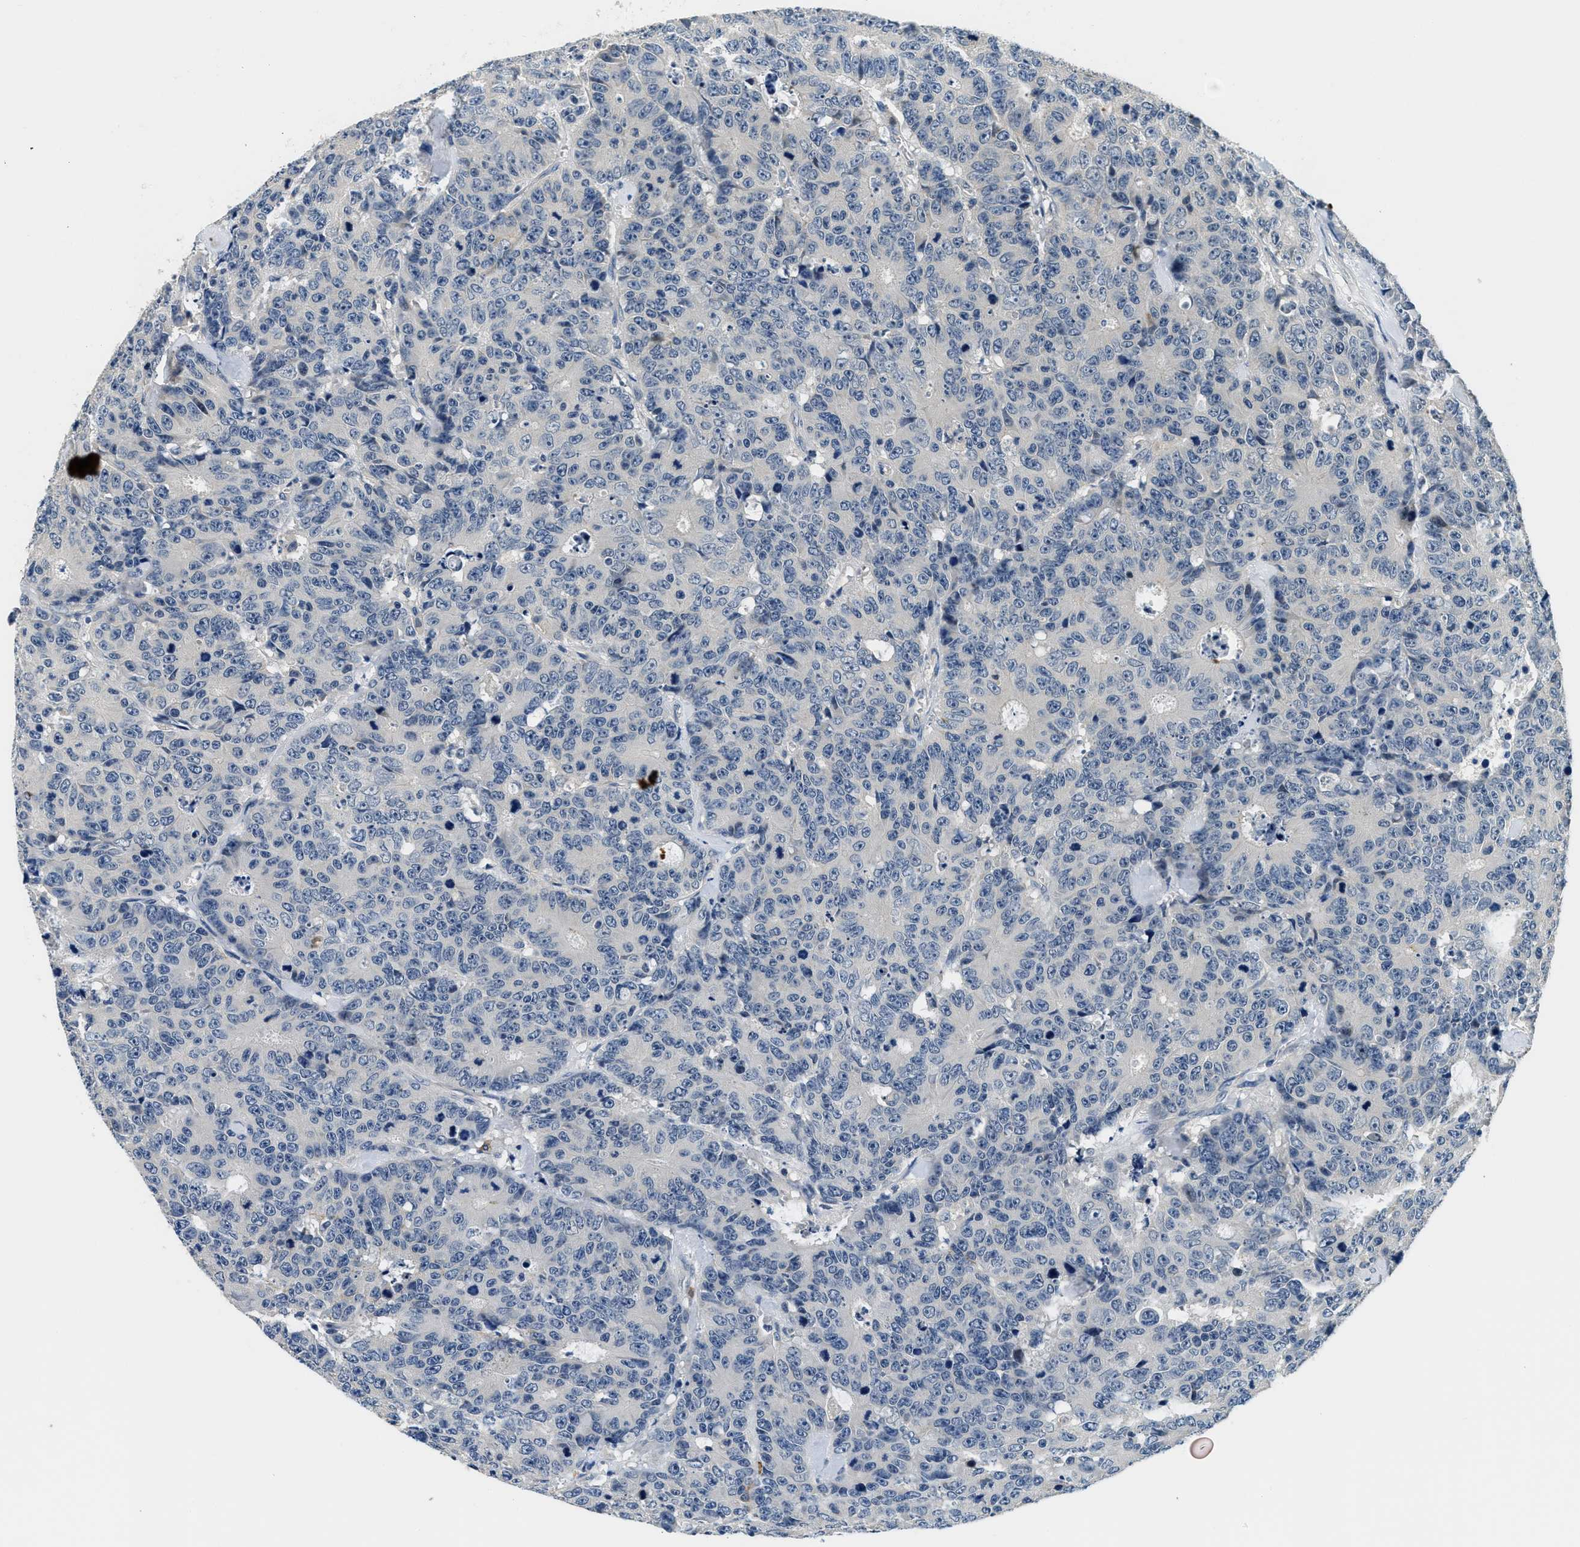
{"staining": {"intensity": "negative", "quantity": "none", "location": "none"}, "tissue": "colorectal cancer", "cell_type": "Tumor cells", "image_type": "cancer", "snomed": [{"axis": "morphology", "description": "Adenocarcinoma, NOS"}, {"axis": "topography", "description": "Colon"}], "caption": "An image of colorectal cancer stained for a protein reveals no brown staining in tumor cells.", "gene": "ALDH3A2", "patient": {"sex": "female", "age": 86}}